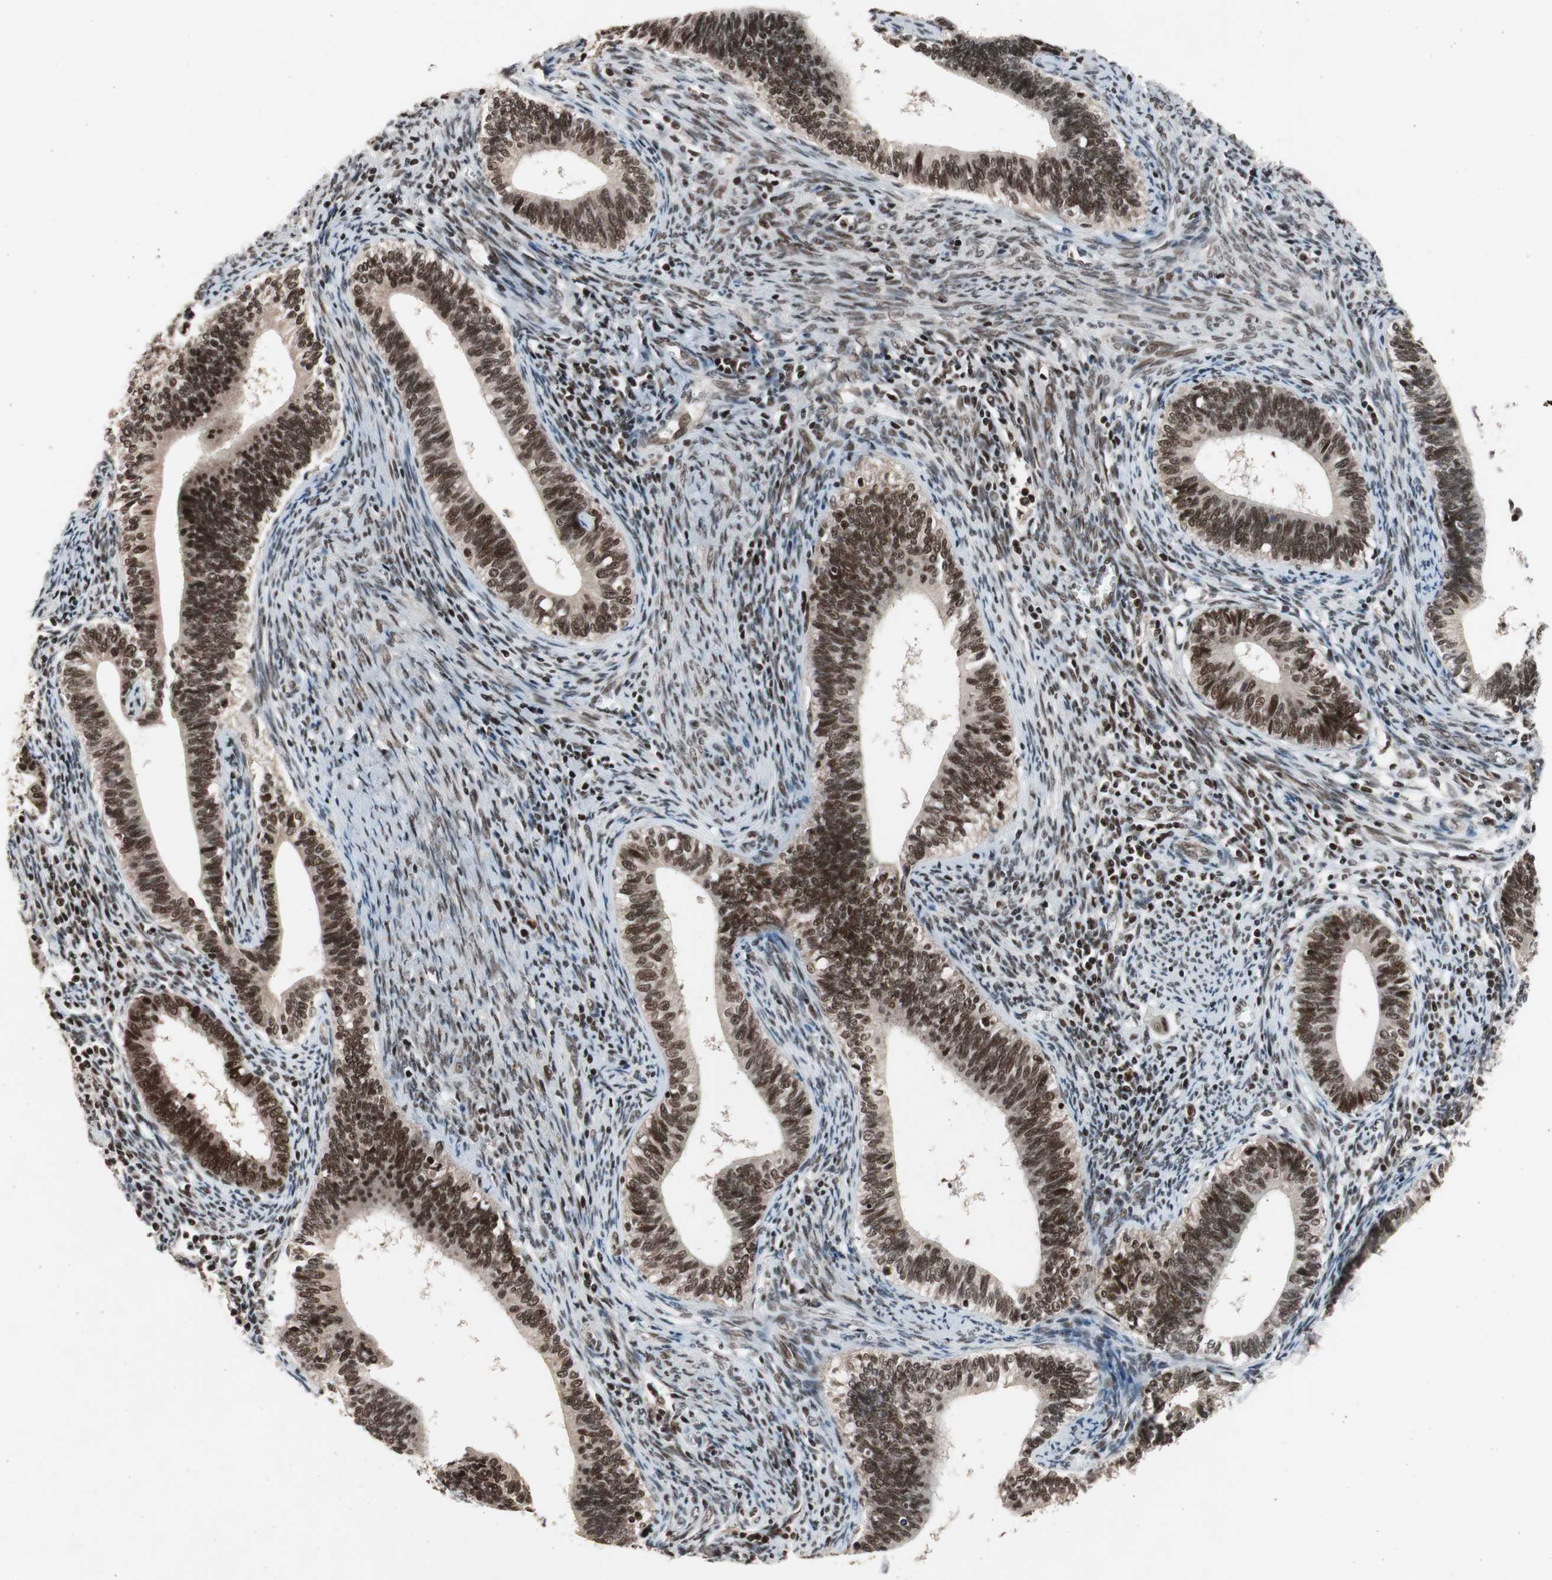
{"staining": {"intensity": "strong", "quantity": ">75%", "location": "nuclear"}, "tissue": "cervical cancer", "cell_type": "Tumor cells", "image_type": "cancer", "snomed": [{"axis": "morphology", "description": "Adenocarcinoma, NOS"}, {"axis": "topography", "description": "Cervix"}], "caption": "Brown immunohistochemical staining in human cervical cancer (adenocarcinoma) demonstrates strong nuclear expression in about >75% of tumor cells.", "gene": "RPA1", "patient": {"sex": "female", "age": 44}}